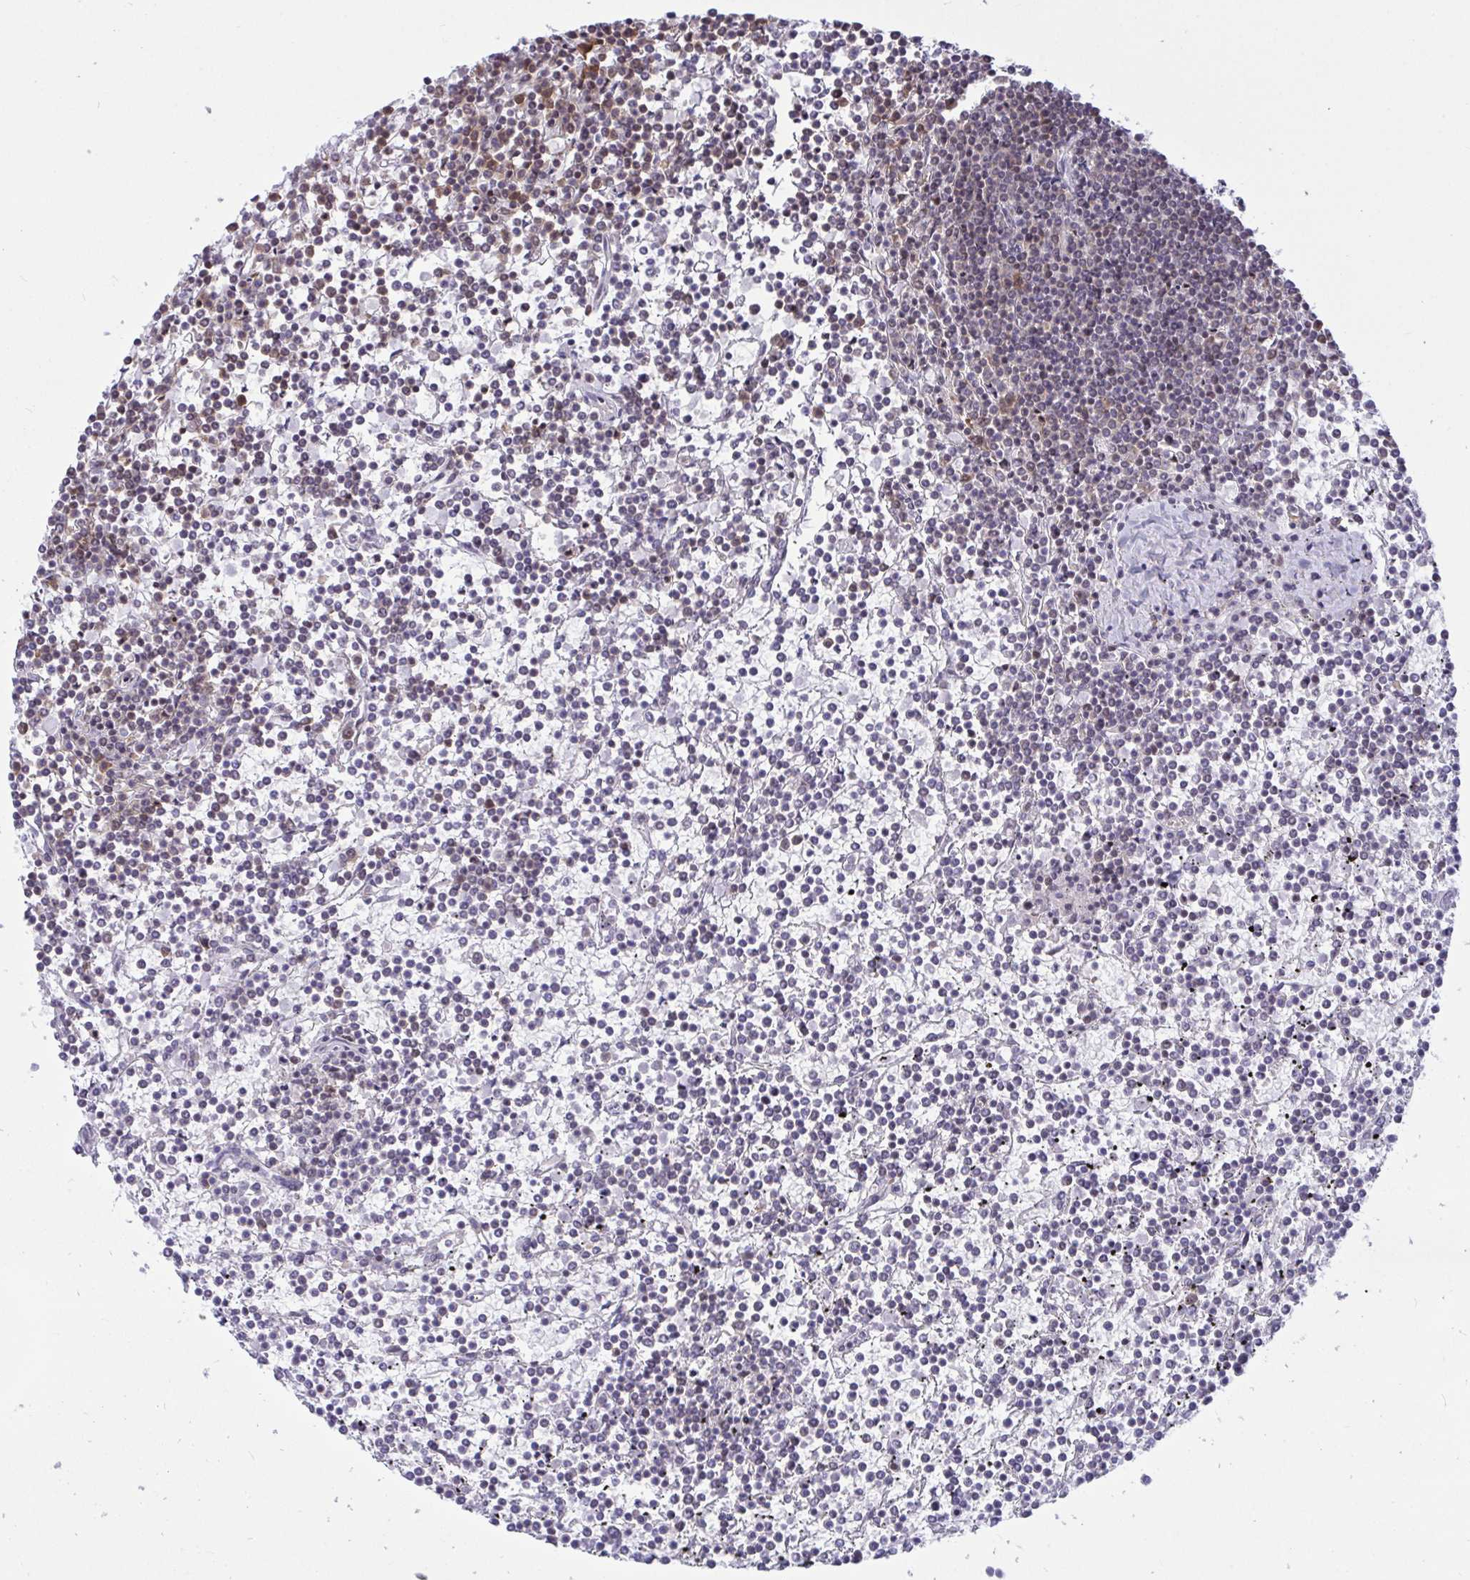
{"staining": {"intensity": "weak", "quantity": "<25%", "location": "nuclear"}, "tissue": "lymphoma", "cell_type": "Tumor cells", "image_type": "cancer", "snomed": [{"axis": "morphology", "description": "Malignant lymphoma, non-Hodgkin's type, Low grade"}, {"axis": "topography", "description": "Spleen"}], "caption": "Immunohistochemistry histopathology image of neoplastic tissue: low-grade malignant lymphoma, non-Hodgkin's type stained with DAB (3,3'-diaminobenzidine) reveals no significant protein positivity in tumor cells.", "gene": "SUPT16H", "patient": {"sex": "female", "age": 19}}